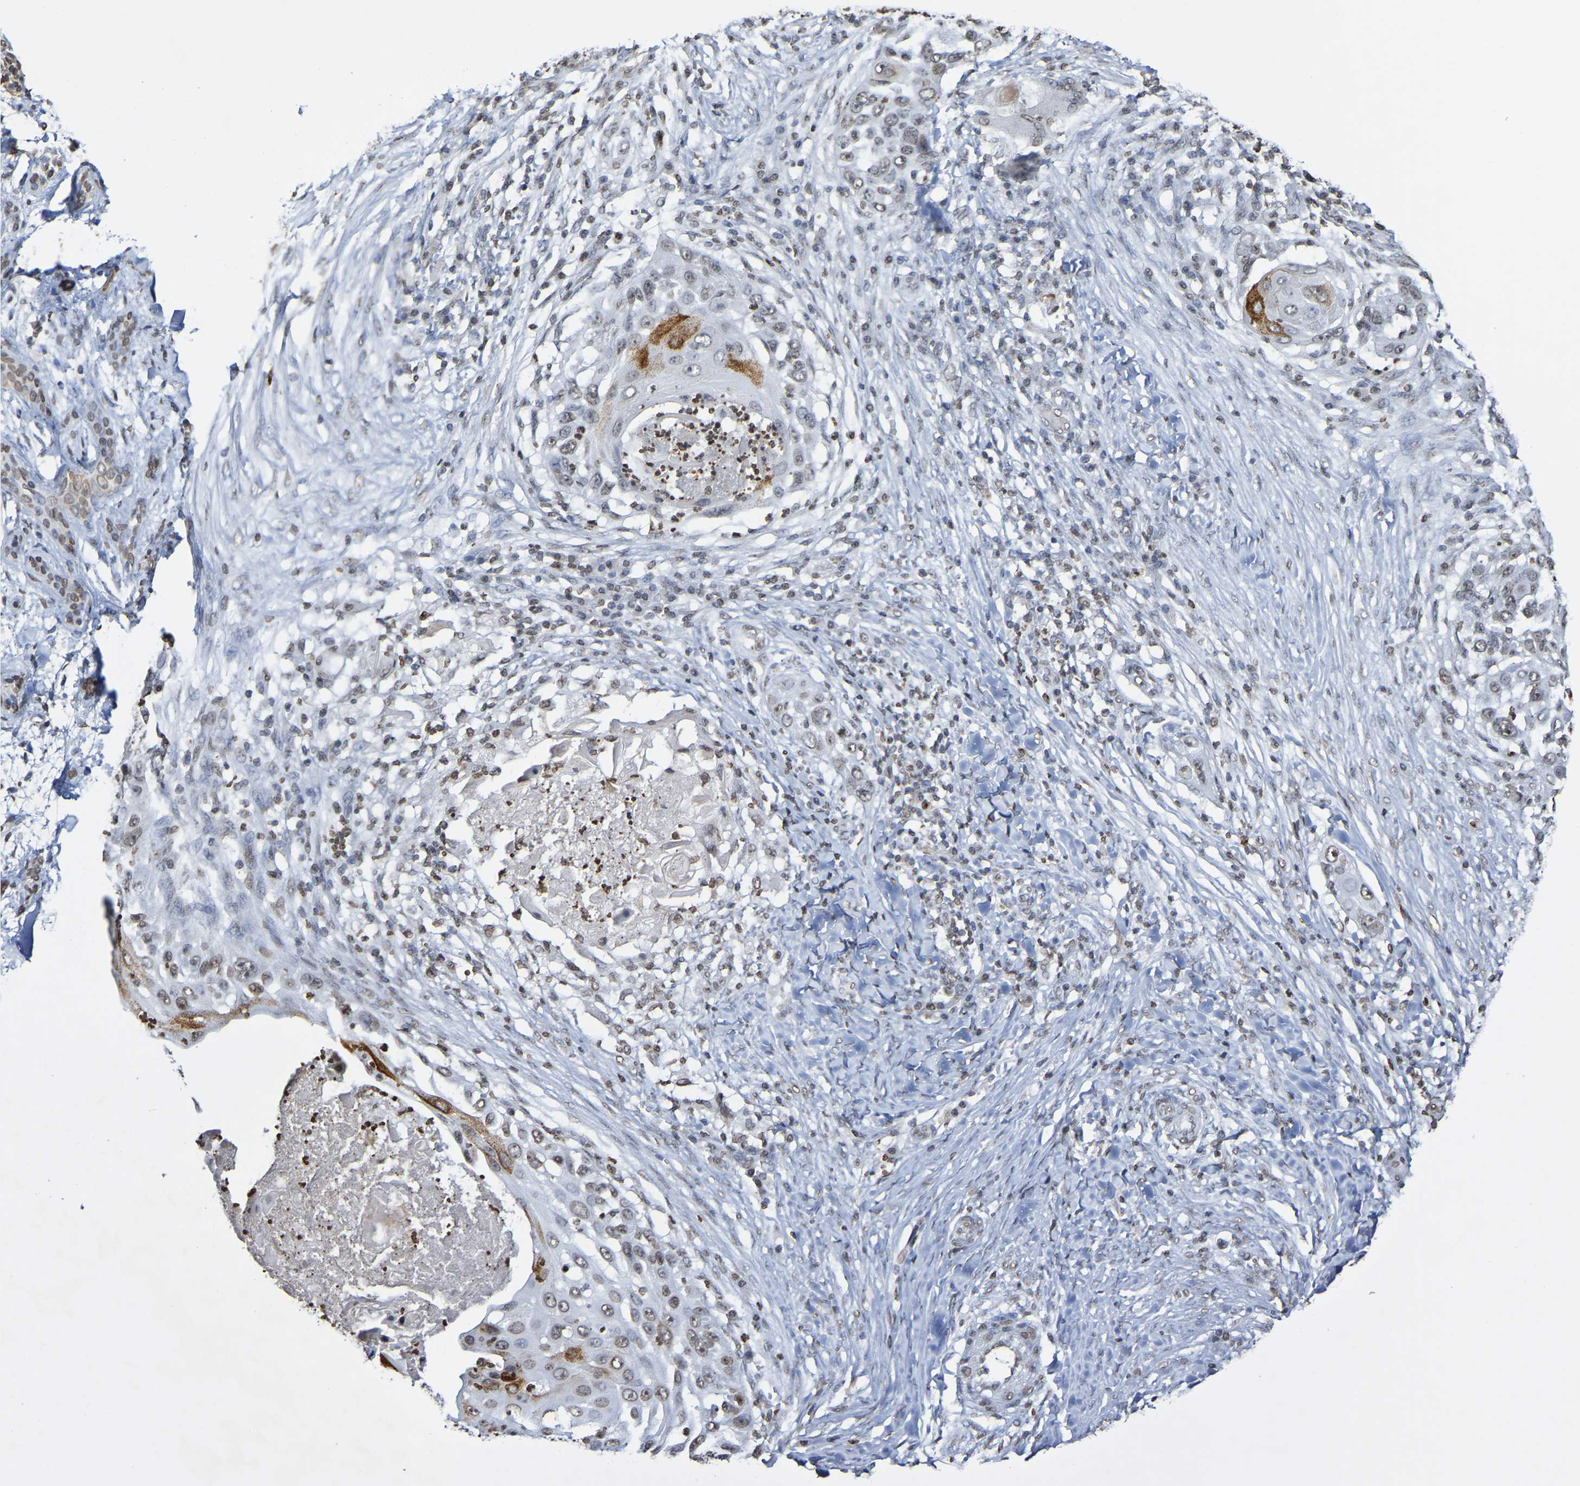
{"staining": {"intensity": "weak", "quantity": "<25%", "location": "nuclear"}, "tissue": "skin cancer", "cell_type": "Tumor cells", "image_type": "cancer", "snomed": [{"axis": "morphology", "description": "Squamous cell carcinoma, NOS"}, {"axis": "topography", "description": "Skin"}], "caption": "Immunohistochemistry of skin cancer (squamous cell carcinoma) demonstrates no staining in tumor cells.", "gene": "ATF4", "patient": {"sex": "female", "age": 44}}